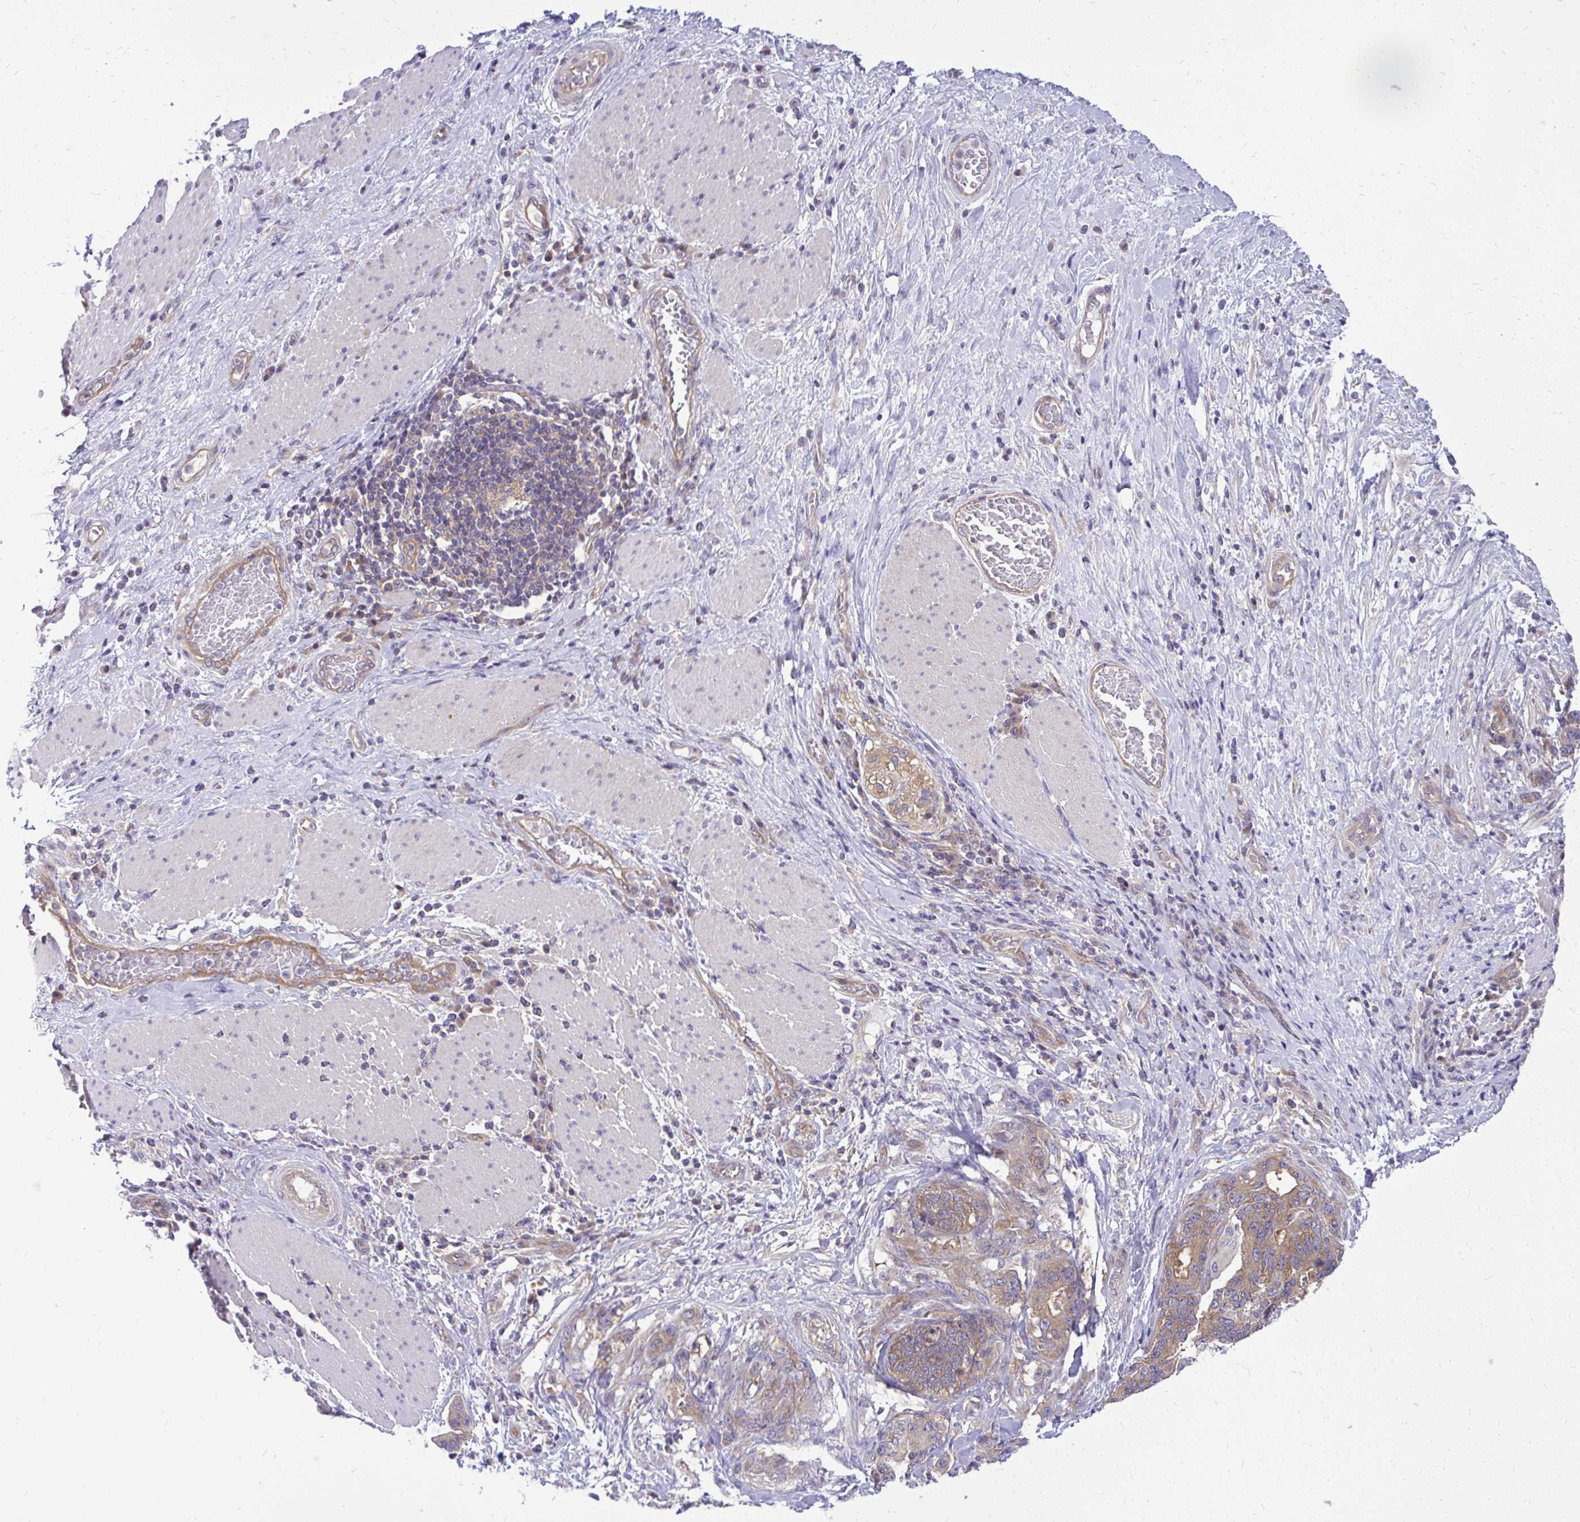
{"staining": {"intensity": "moderate", "quantity": ">75%", "location": "cytoplasmic/membranous"}, "tissue": "stomach cancer", "cell_type": "Tumor cells", "image_type": "cancer", "snomed": [{"axis": "morphology", "description": "Normal tissue, NOS"}, {"axis": "morphology", "description": "Adenocarcinoma, NOS"}, {"axis": "topography", "description": "Stomach"}], "caption": "There is medium levels of moderate cytoplasmic/membranous expression in tumor cells of stomach cancer (adenocarcinoma), as demonstrated by immunohistochemical staining (brown color).", "gene": "PPP5C", "patient": {"sex": "female", "age": 64}}